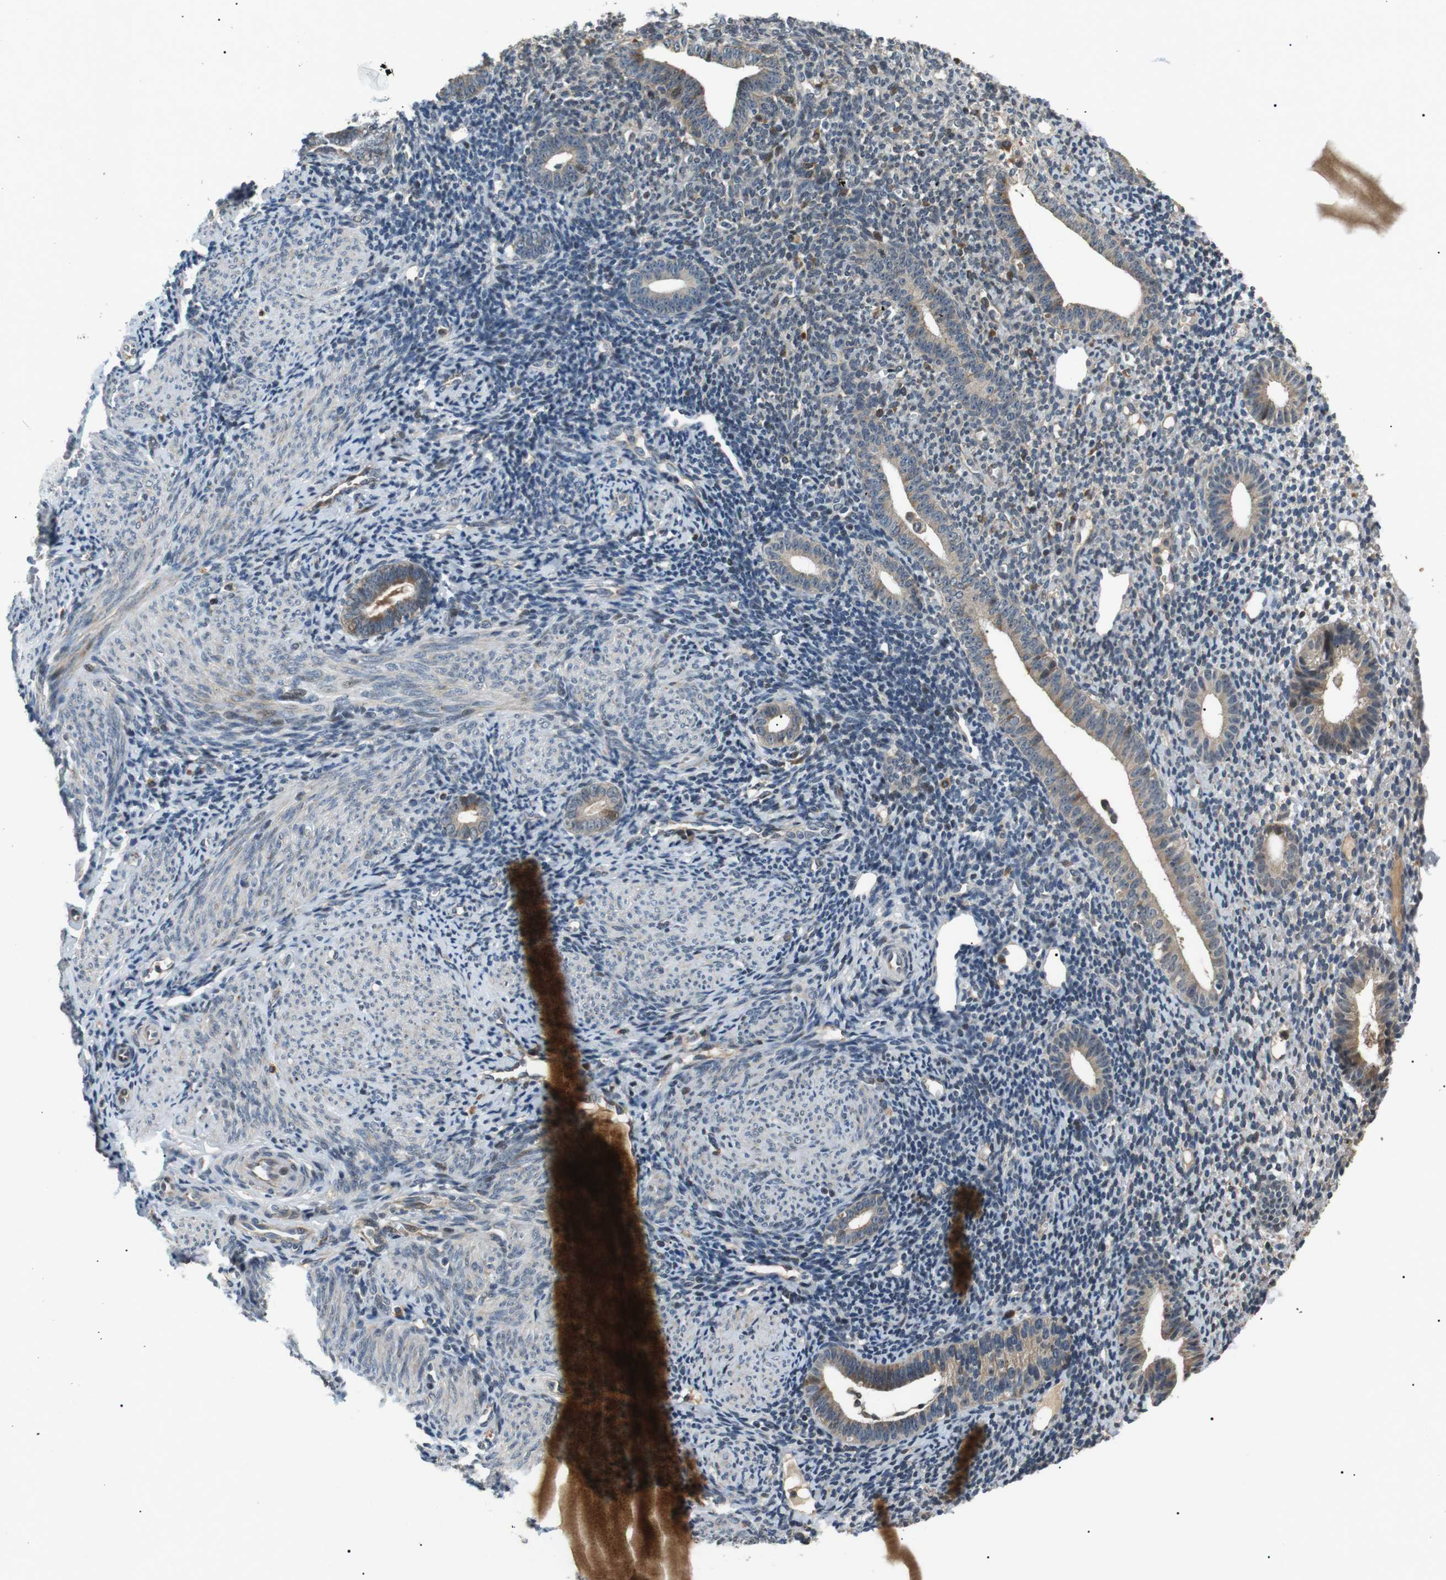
{"staining": {"intensity": "negative", "quantity": "none", "location": "none"}, "tissue": "endometrium", "cell_type": "Cells in endometrial stroma", "image_type": "normal", "snomed": [{"axis": "morphology", "description": "Normal tissue, NOS"}, {"axis": "topography", "description": "Endometrium"}], "caption": "IHC image of unremarkable endometrium: human endometrium stained with DAB exhibits no significant protein positivity in cells in endometrial stroma.", "gene": "HSPA13", "patient": {"sex": "female", "age": 50}}